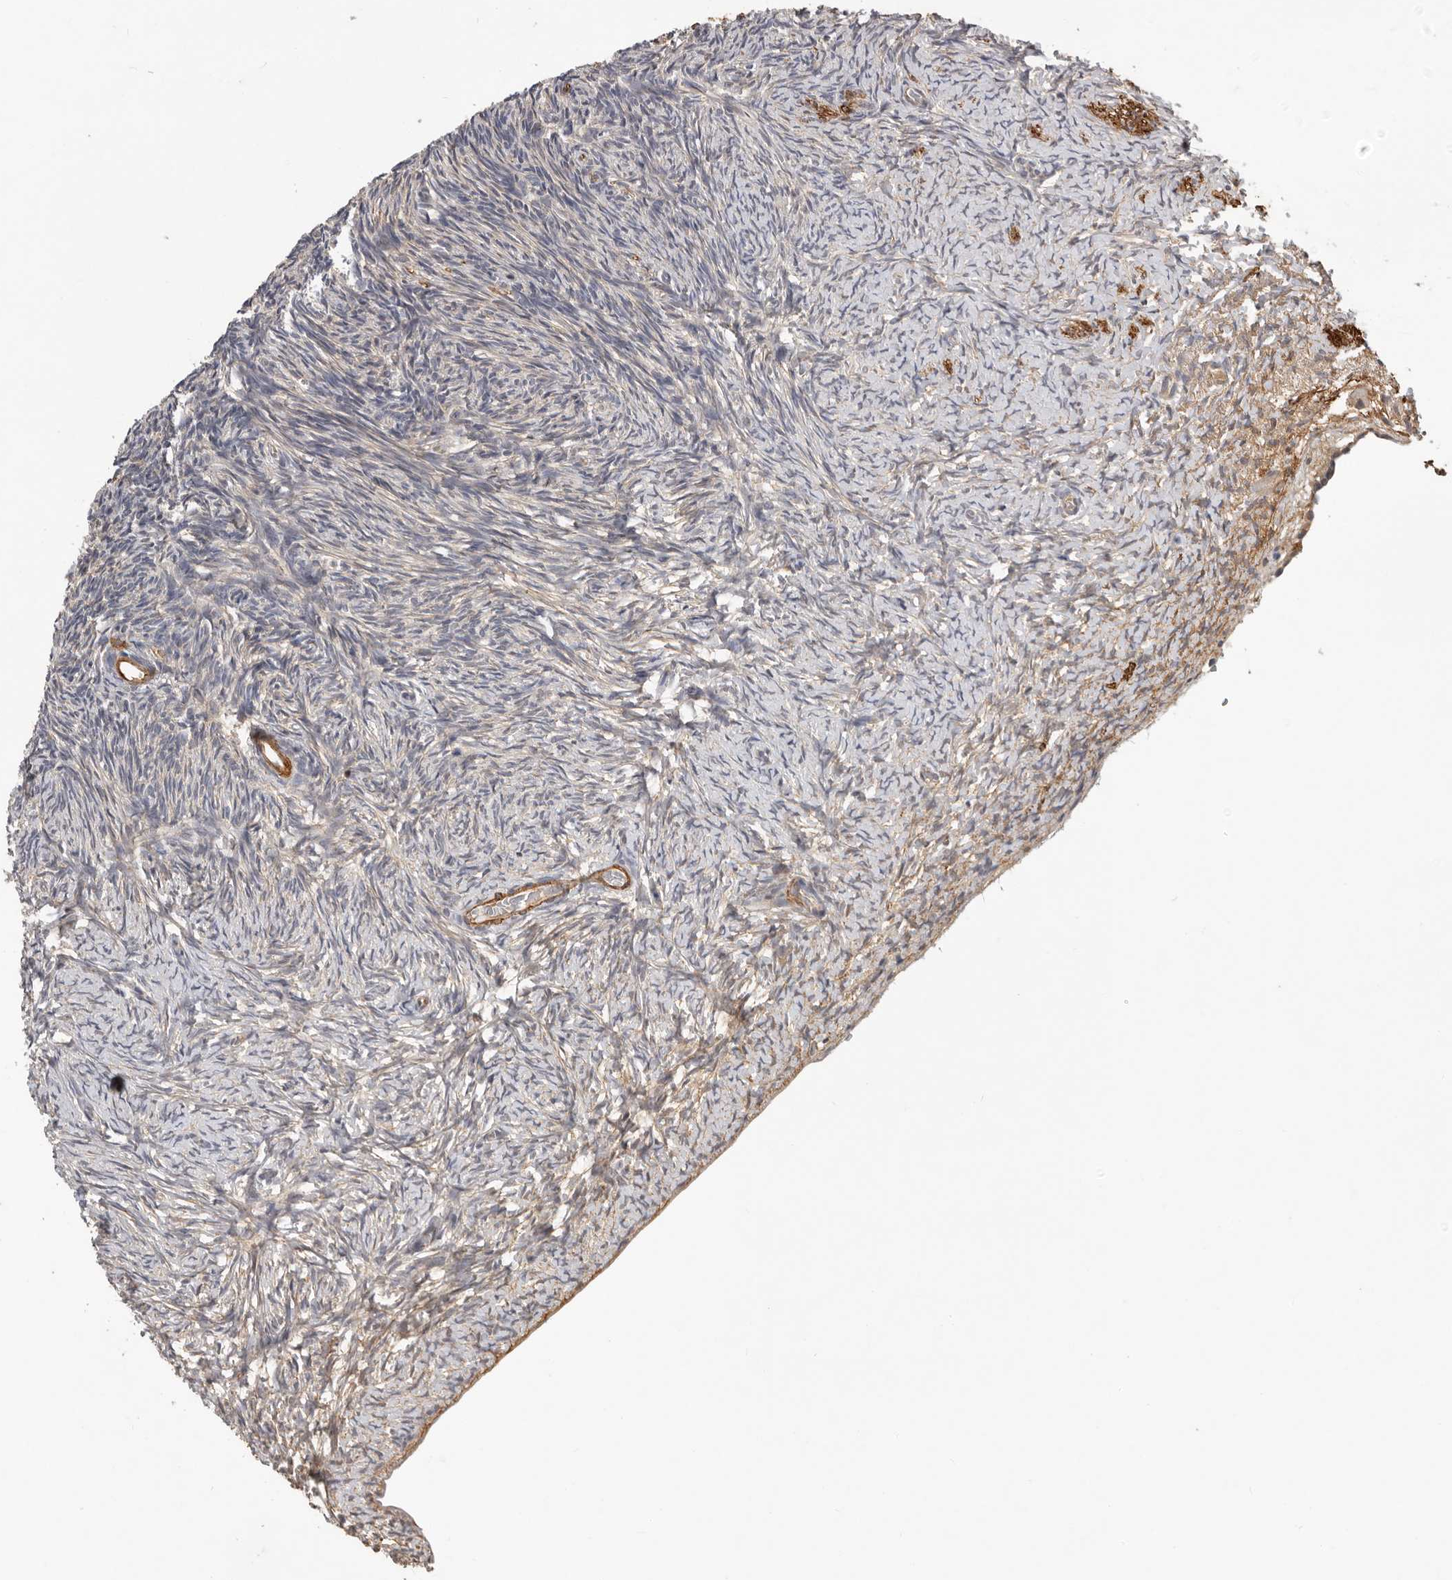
{"staining": {"intensity": "weak", "quantity": "25%-75%", "location": "cytoplasmic/membranous"}, "tissue": "ovary", "cell_type": "Follicle cells", "image_type": "normal", "snomed": [{"axis": "morphology", "description": "Normal tissue, NOS"}, {"axis": "topography", "description": "Ovary"}], "caption": "Ovary stained with DAB immunohistochemistry (IHC) shows low levels of weak cytoplasmic/membranous positivity in about 25%-75% of follicle cells.", "gene": "RNF157", "patient": {"sex": "female", "age": 34}}